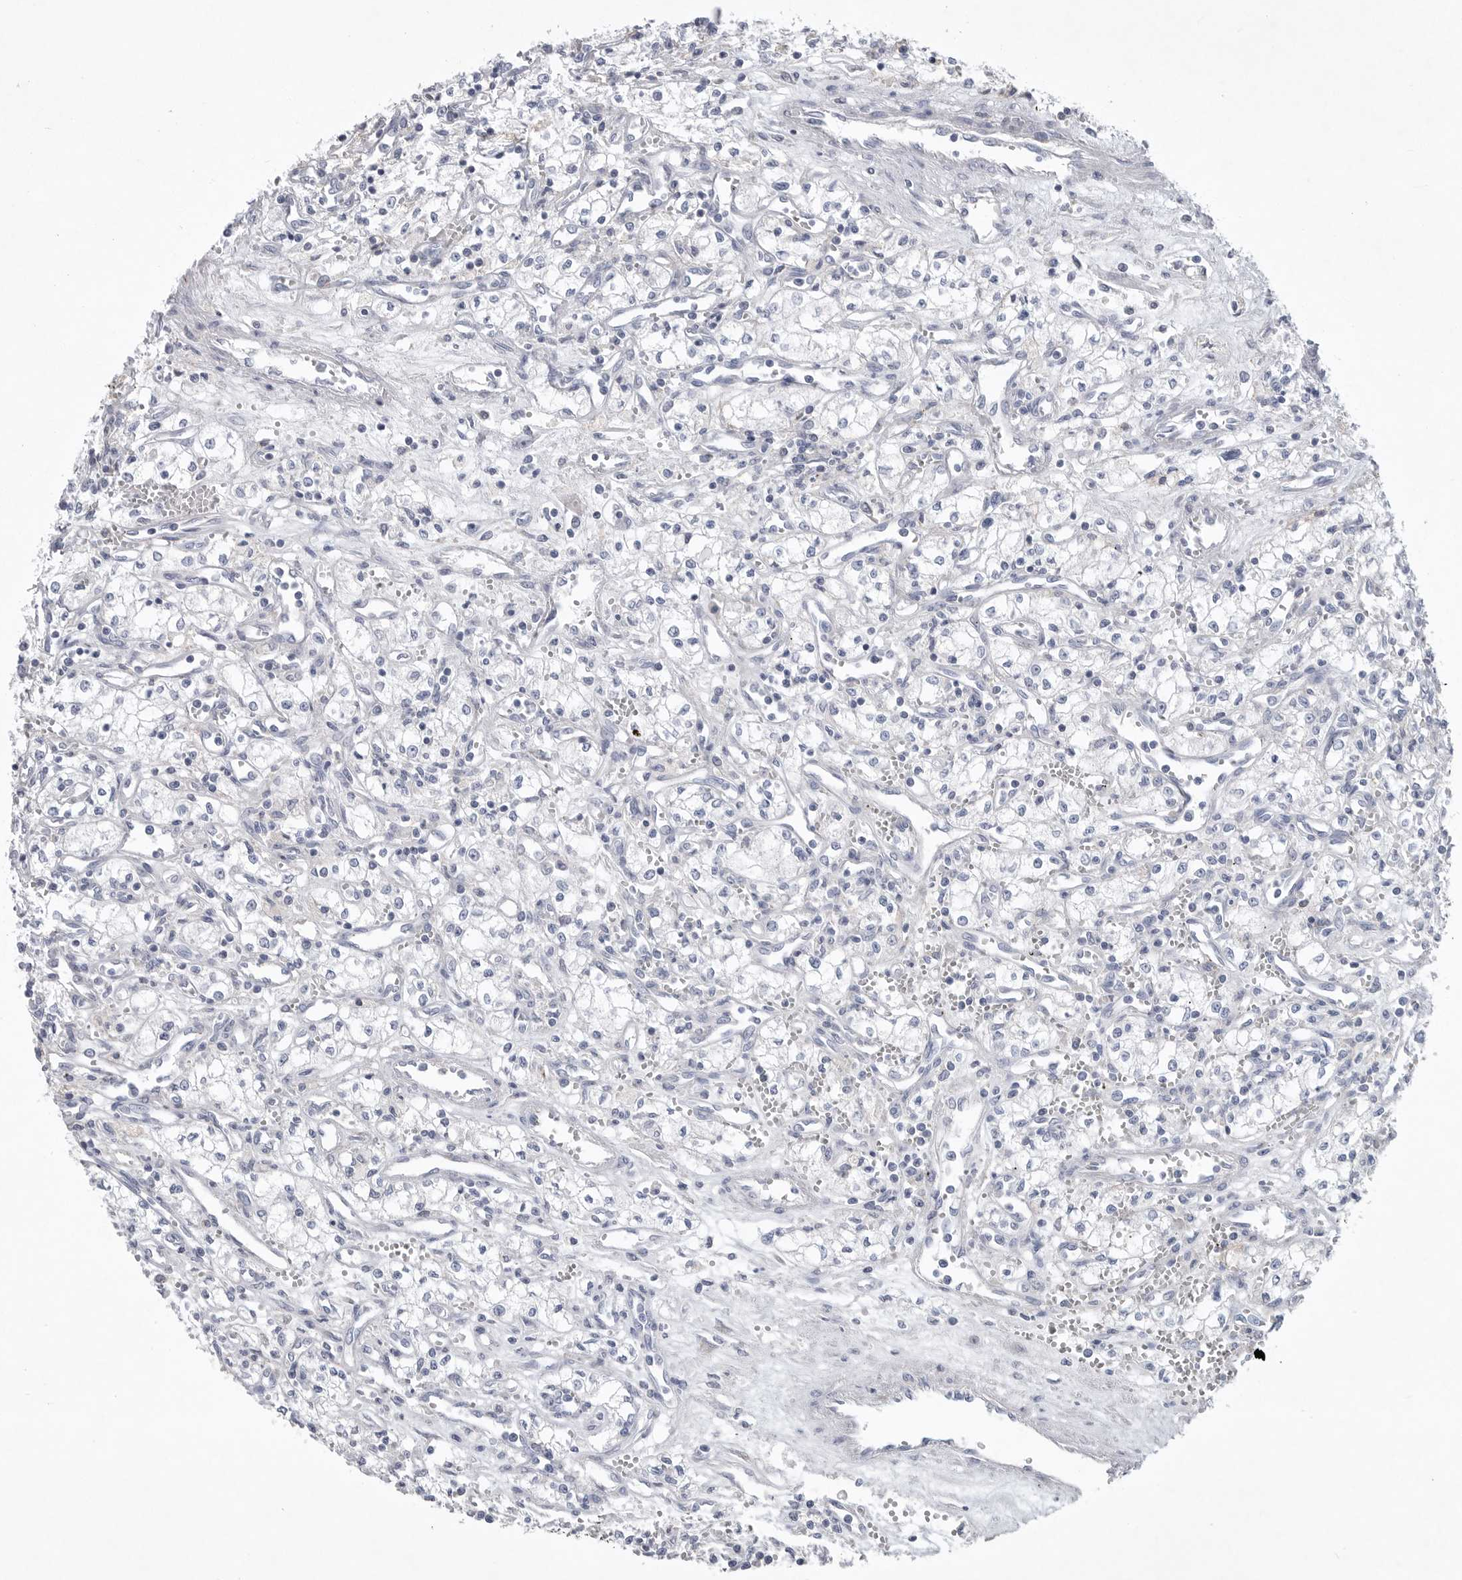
{"staining": {"intensity": "negative", "quantity": "none", "location": "none"}, "tissue": "renal cancer", "cell_type": "Tumor cells", "image_type": "cancer", "snomed": [{"axis": "morphology", "description": "Adenocarcinoma, NOS"}, {"axis": "topography", "description": "Kidney"}], "caption": "Human adenocarcinoma (renal) stained for a protein using IHC displays no expression in tumor cells.", "gene": "CAMK2B", "patient": {"sex": "male", "age": 59}}